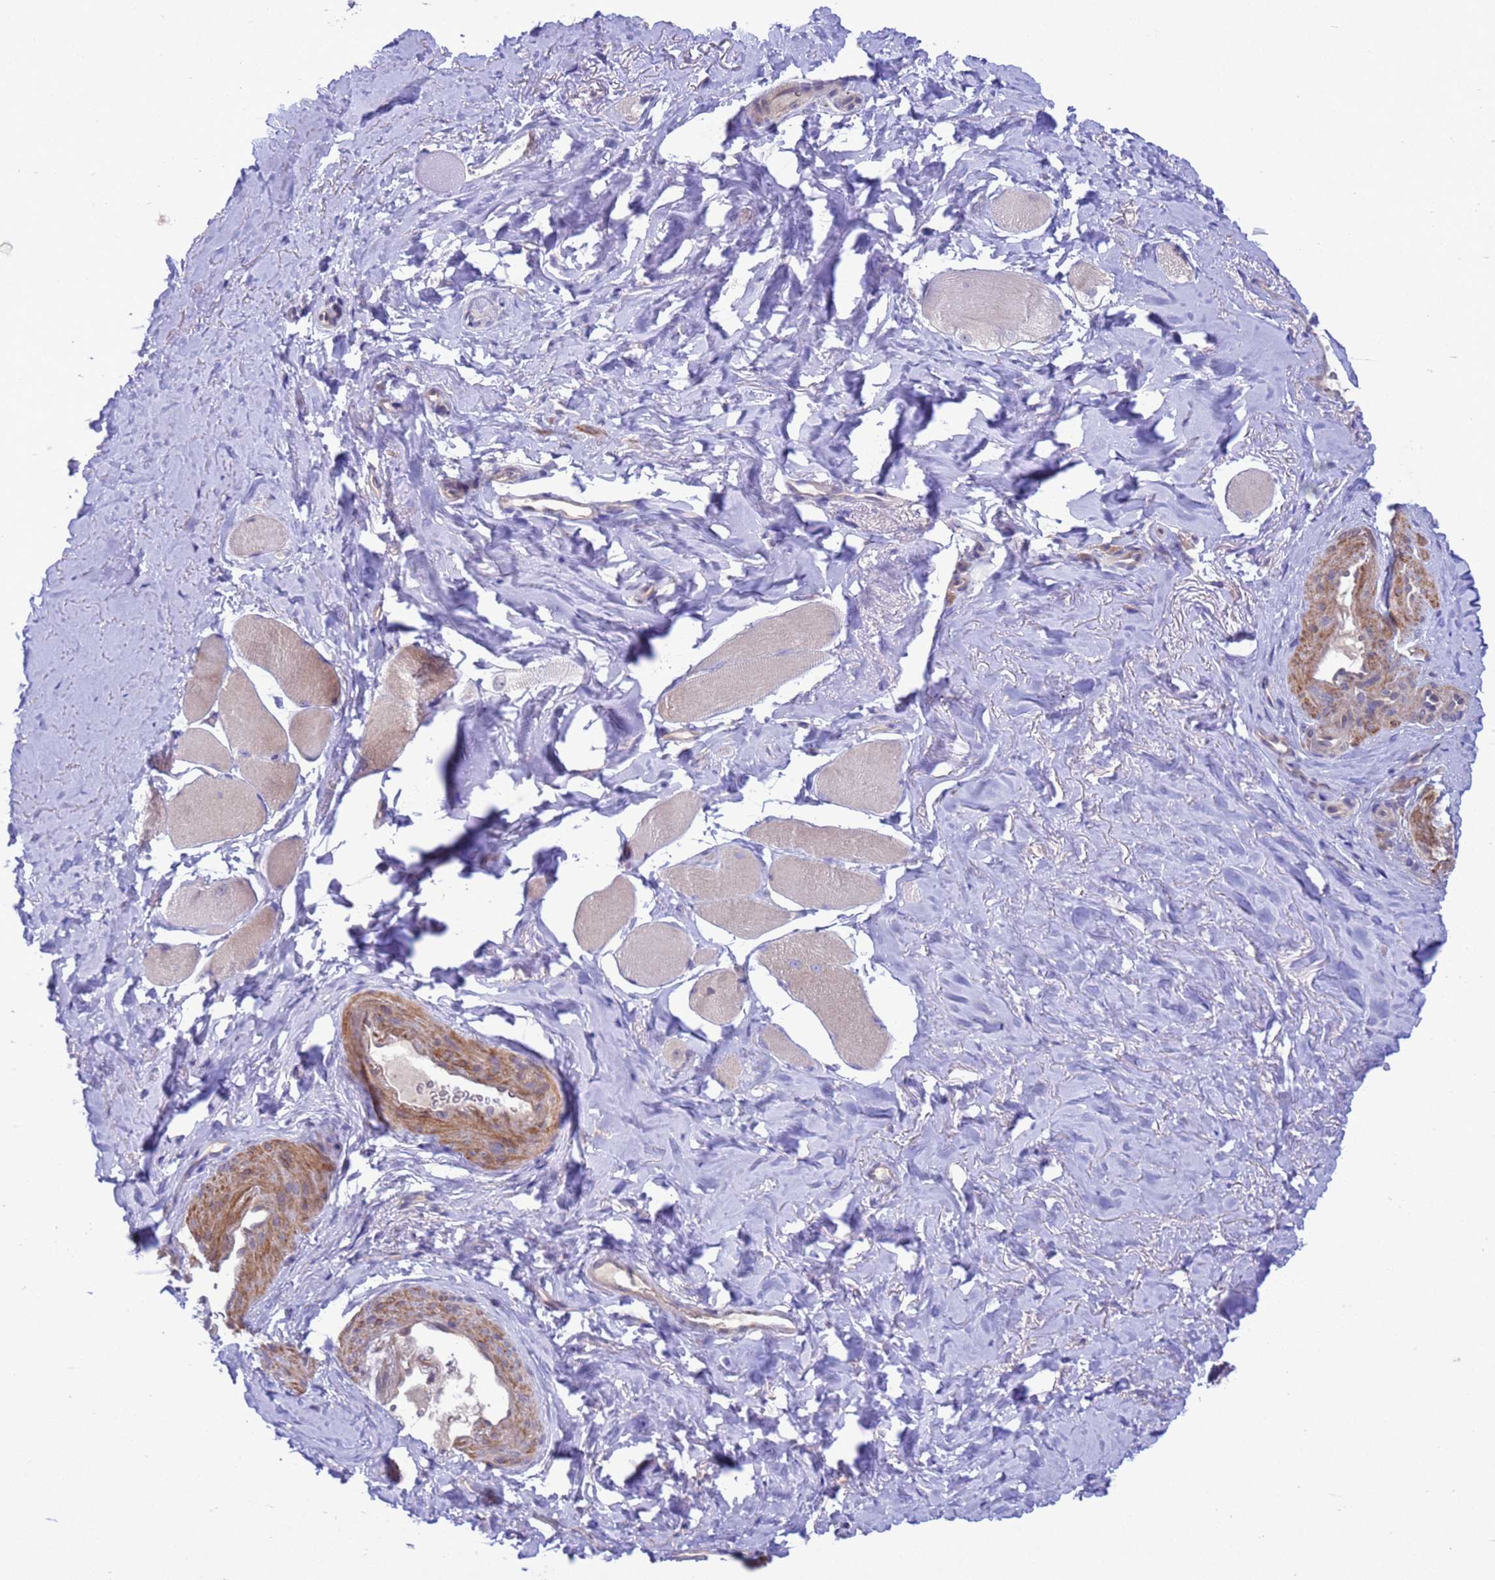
{"staining": {"intensity": "moderate", "quantity": "25%-75%", "location": "cytoplasmic/membranous"}, "tissue": "smooth muscle", "cell_type": "Smooth muscle cells", "image_type": "normal", "snomed": [{"axis": "morphology", "description": "Normal tissue, NOS"}, {"axis": "topography", "description": "Smooth muscle"}, {"axis": "topography", "description": "Peripheral nerve tissue"}], "caption": "There is medium levels of moderate cytoplasmic/membranous staining in smooth muscle cells of benign smooth muscle, as demonstrated by immunohistochemical staining (brown color).", "gene": "ZNF461", "patient": {"sex": "male", "age": 69}}